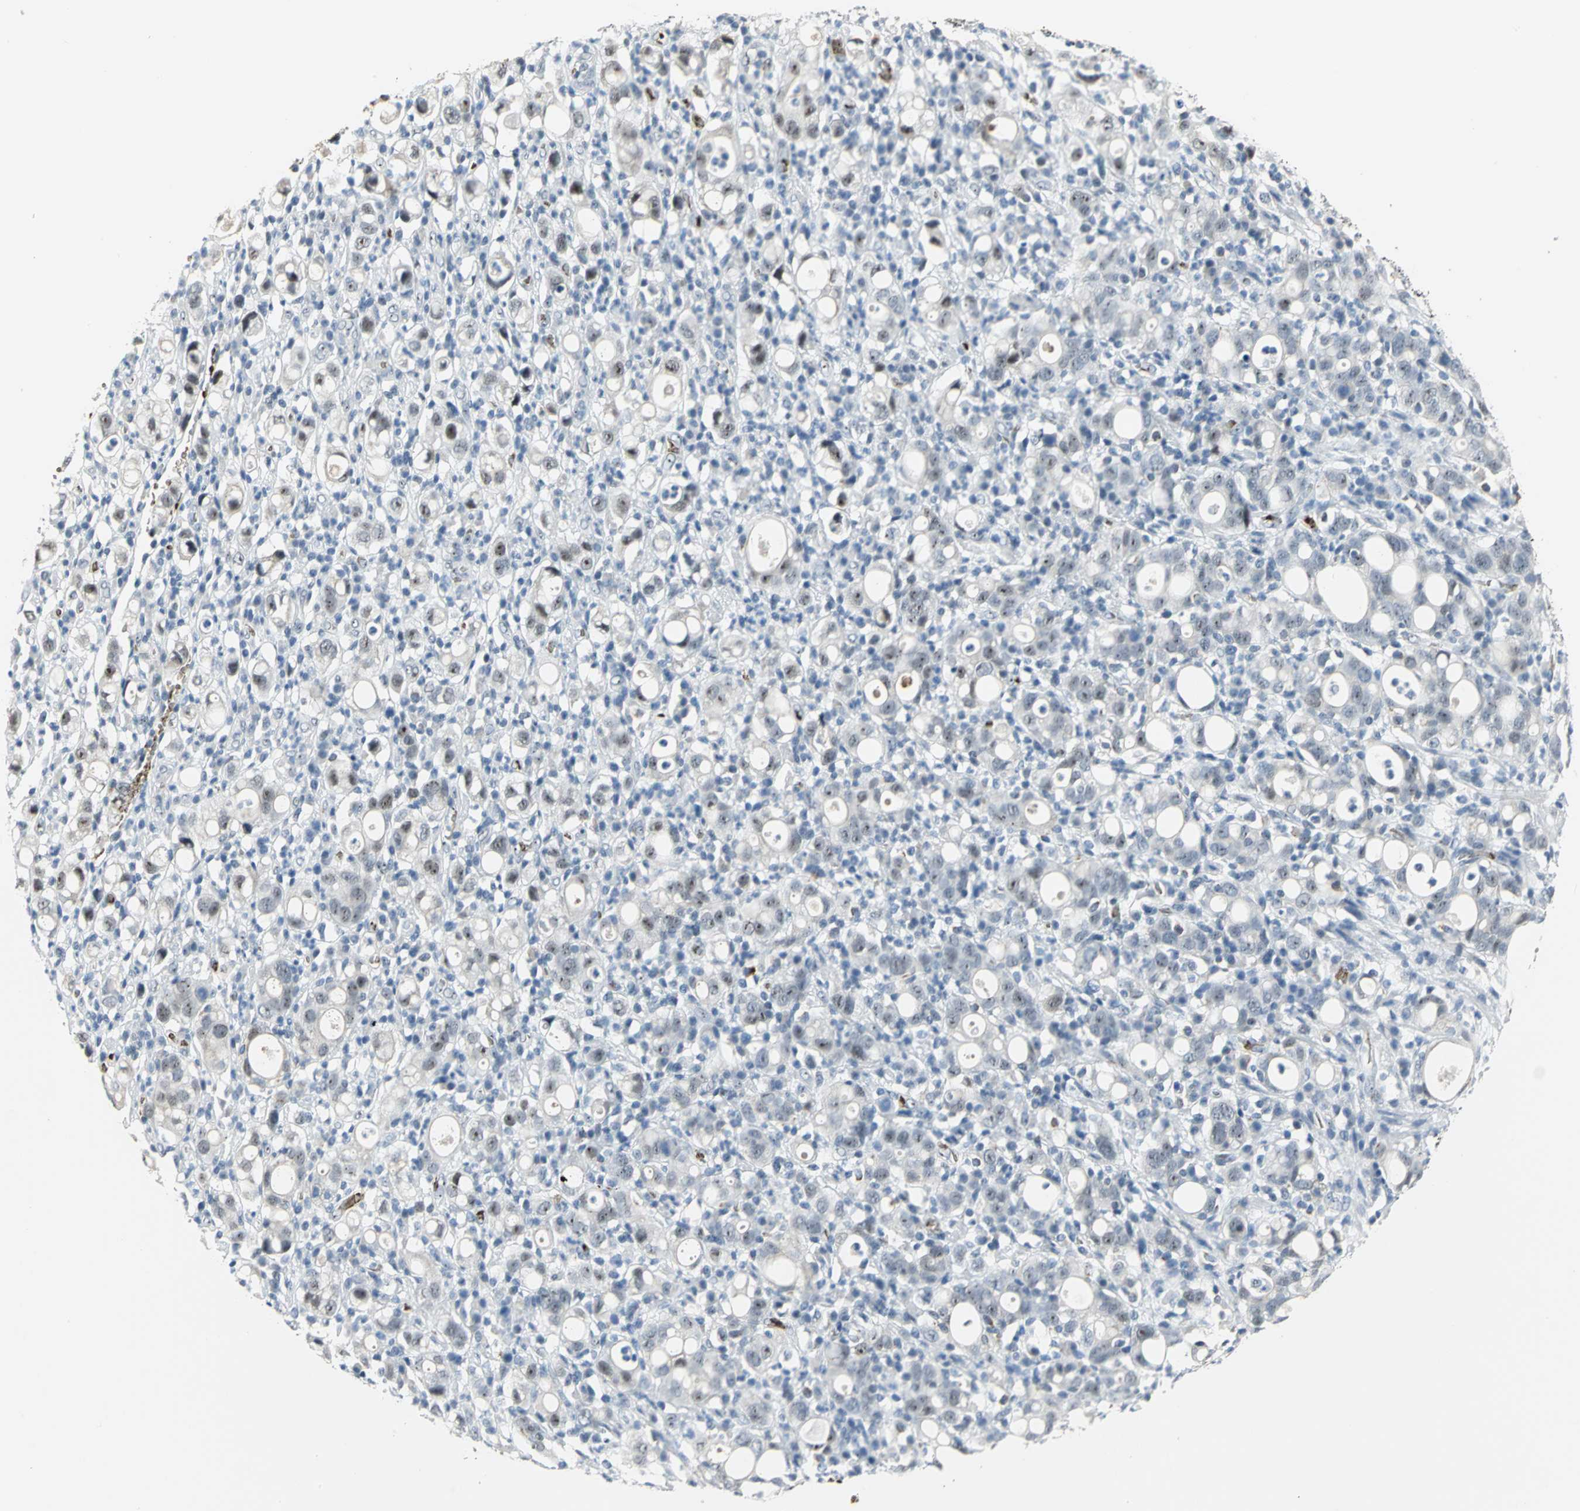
{"staining": {"intensity": "weak", "quantity": "<25%", "location": "nuclear"}, "tissue": "stomach cancer", "cell_type": "Tumor cells", "image_type": "cancer", "snomed": [{"axis": "morphology", "description": "Adenocarcinoma, NOS"}, {"axis": "topography", "description": "Stomach"}], "caption": "This is a histopathology image of immunohistochemistry (IHC) staining of adenocarcinoma (stomach), which shows no staining in tumor cells. (Stains: DAB (3,3'-diaminobenzidine) immunohistochemistry (IHC) with hematoxylin counter stain, Microscopy: brightfield microscopy at high magnification).", "gene": "GLI3", "patient": {"sex": "female", "age": 75}}